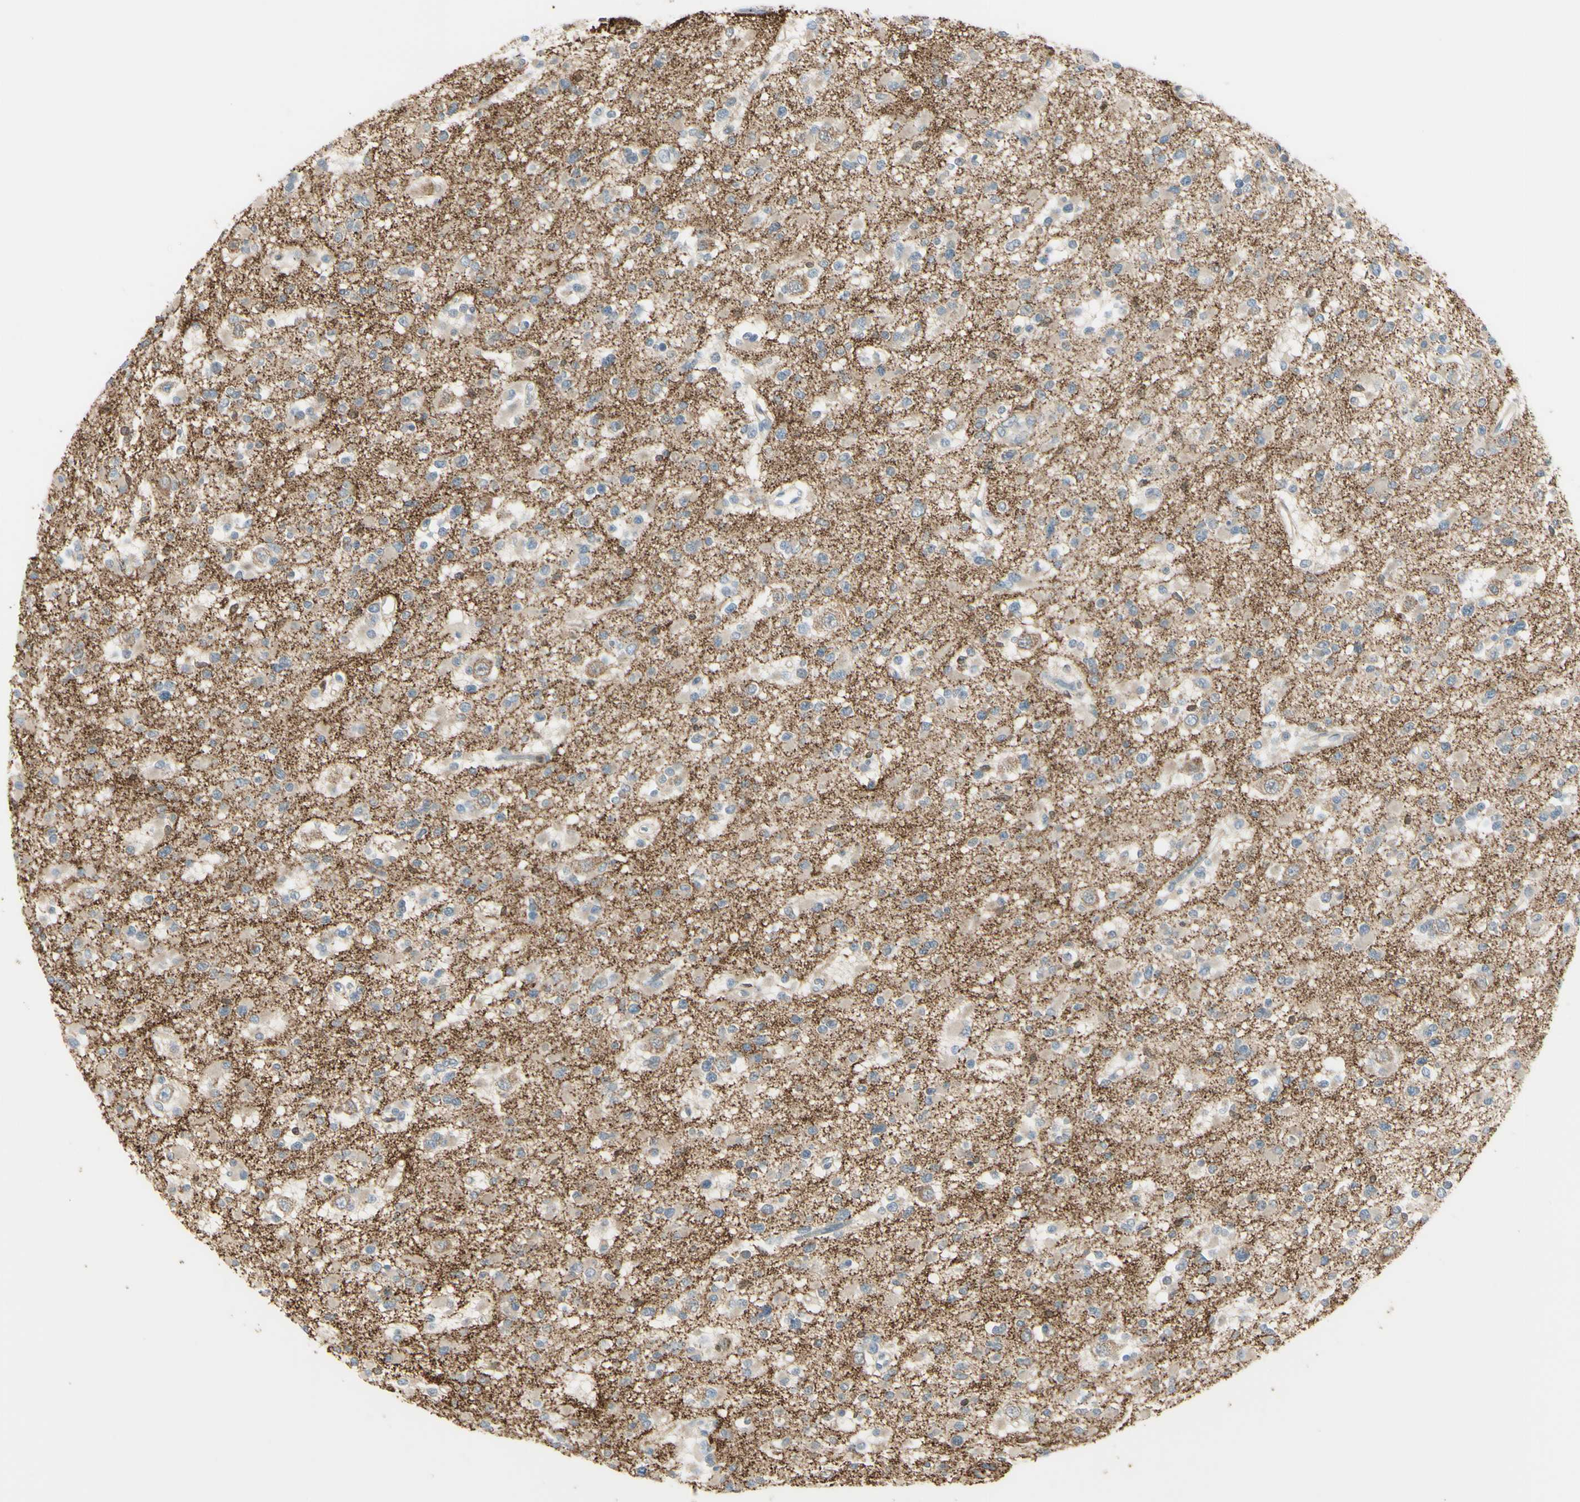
{"staining": {"intensity": "weak", "quantity": ">75%", "location": "cytoplasmic/membranous"}, "tissue": "glioma", "cell_type": "Tumor cells", "image_type": "cancer", "snomed": [{"axis": "morphology", "description": "Glioma, malignant, Low grade"}, {"axis": "topography", "description": "Brain"}], "caption": "Low-grade glioma (malignant) stained for a protein reveals weak cytoplasmic/membranous positivity in tumor cells. (DAB IHC, brown staining for protein, blue staining for nuclei).", "gene": "CYRIB", "patient": {"sex": "female", "age": 22}}